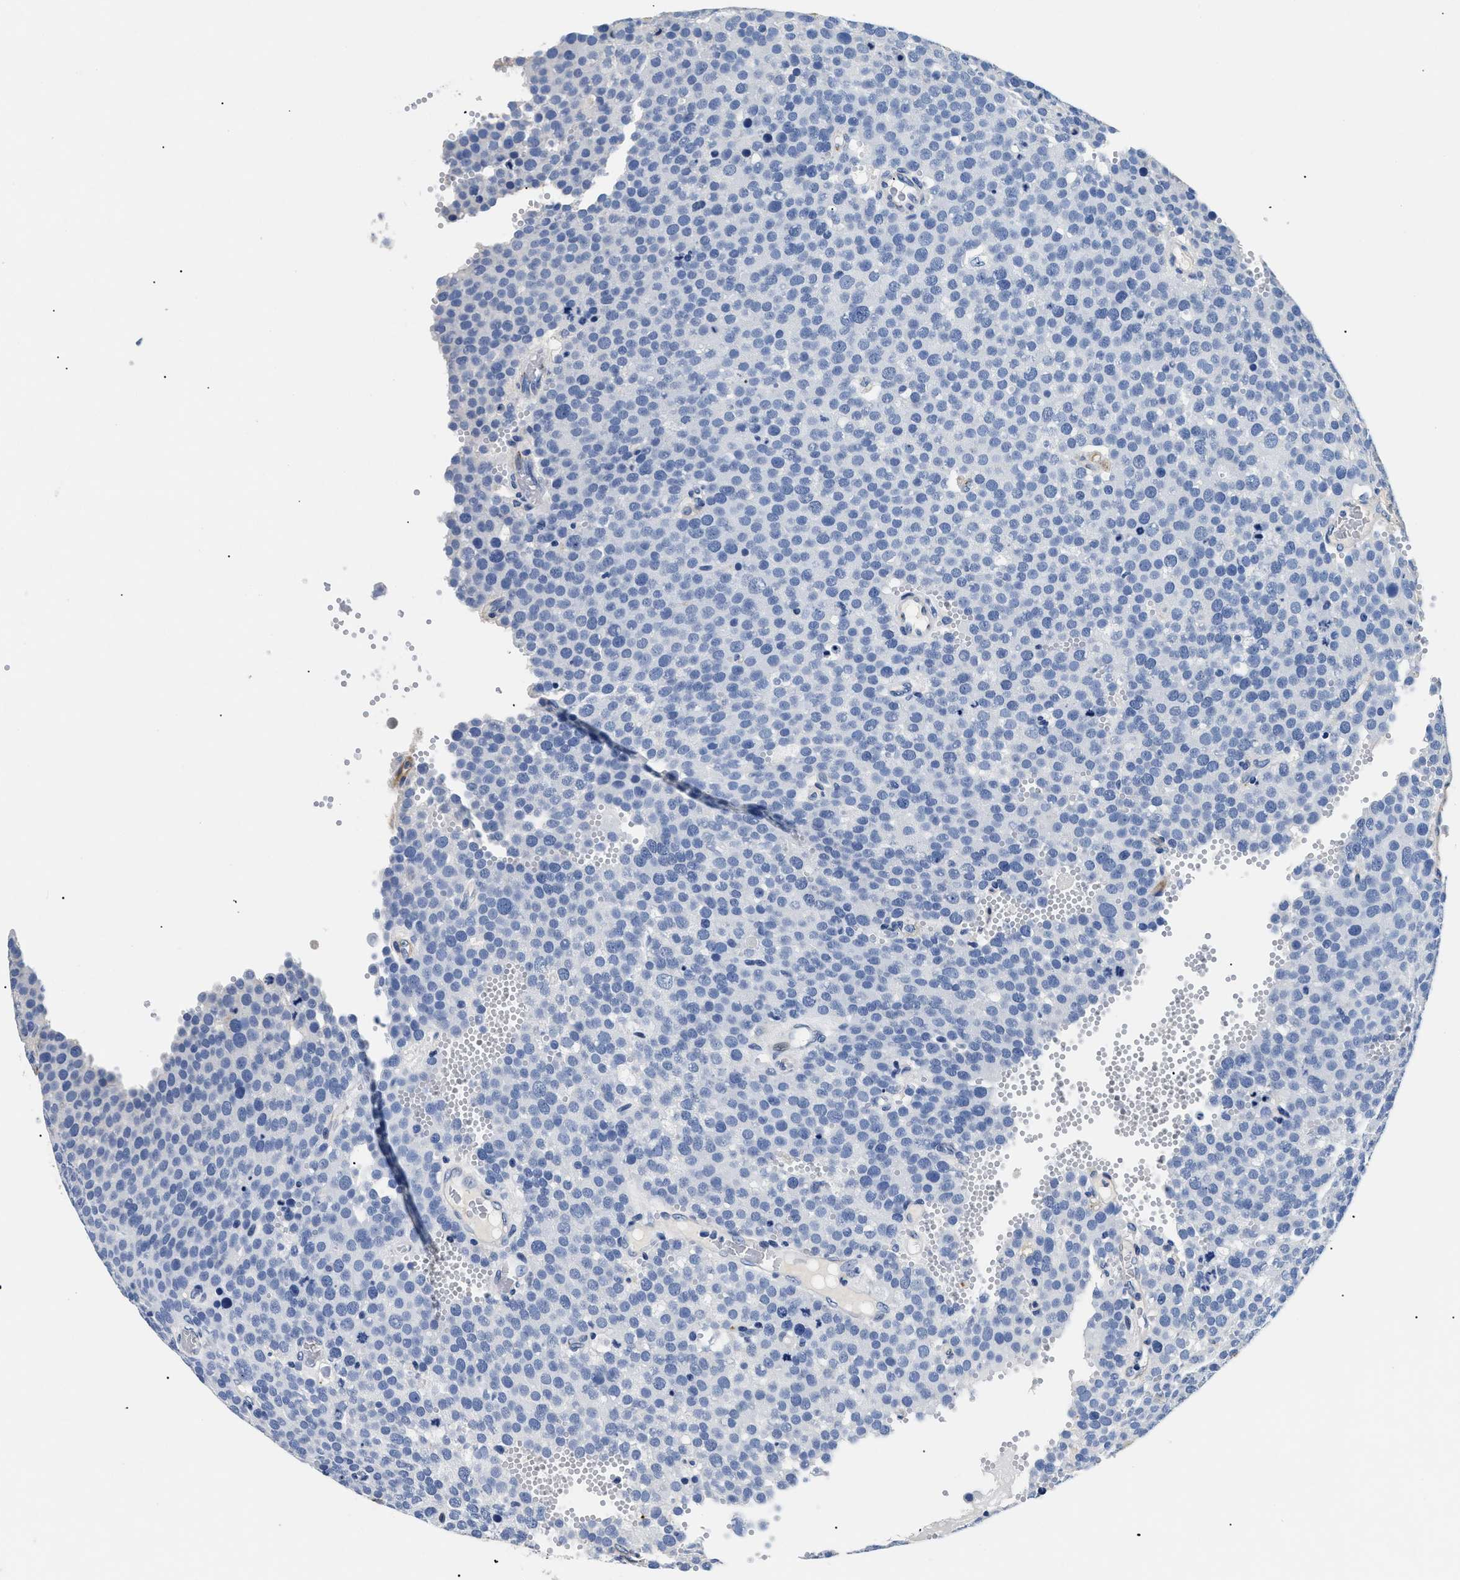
{"staining": {"intensity": "negative", "quantity": "none", "location": "none"}, "tissue": "testis cancer", "cell_type": "Tumor cells", "image_type": "cancer", "snomed": [{"axis": "morphology", "description": "Normal tissue, NOS"}, {"axis": "morphology", "description": "Seminoma, NOS"}, {"axis": "topography", "description": "Testis"}], "caption": "This is an immunohistochemistry (IHC) photomicrograph of seminoma (testis). There is no staining in tumor cells.", "gene": "LAMA3", "patient": {"sex": "male", "age": 71}}